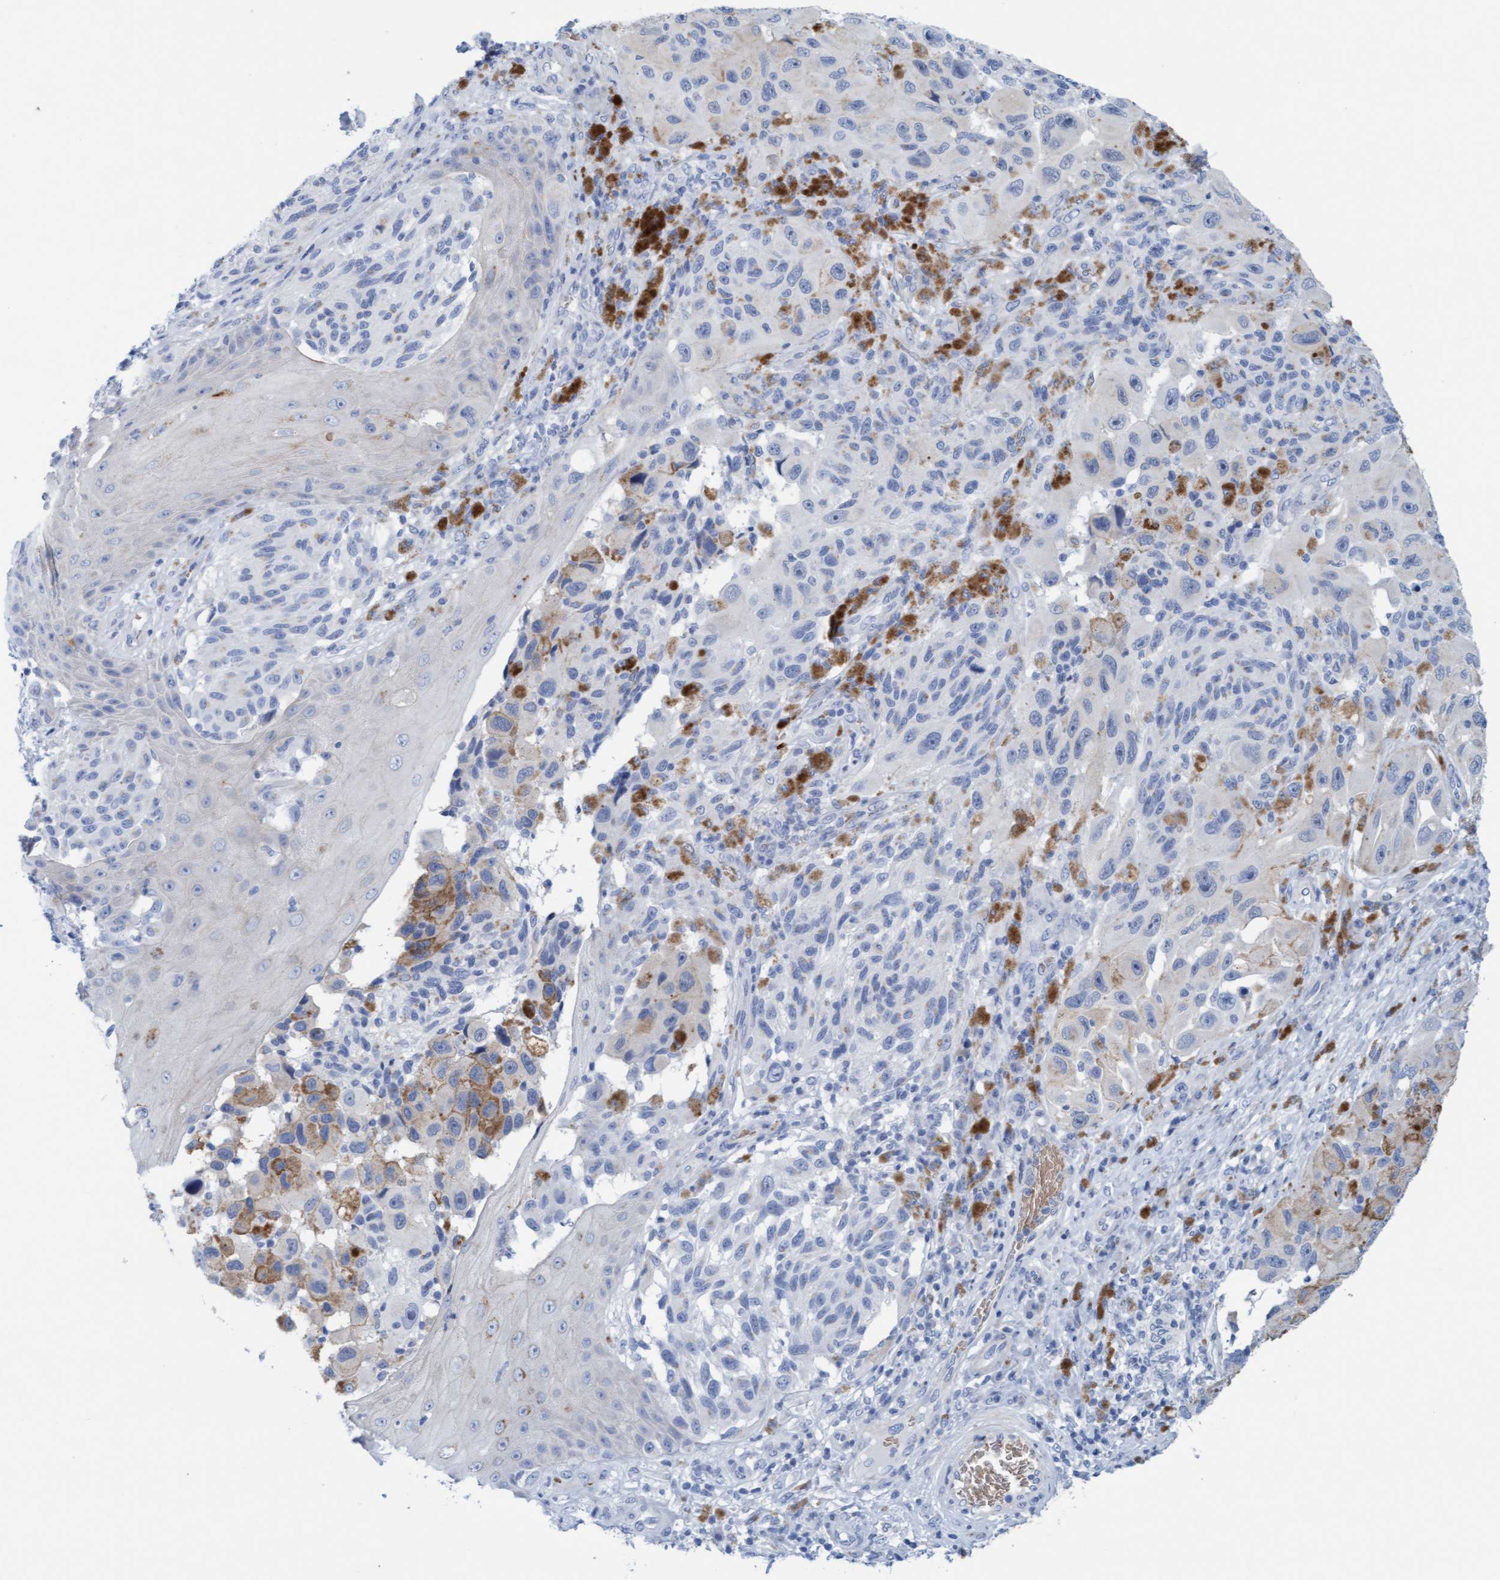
{"staining": {"intensity": "negative", "quantity": "none", "location": "none"}, "tissue": "melanoma", "cell_type": "Tumor cells", "image_type": "cancer", "snomed": [{"axis": "morphology", "description": "Malignant melanoma, NOS"}, {"axis": "topography", "description": "Skin"}], "caption": "Immunohistochemistry (IHC) image of melanoma stained for a protein (brown), which exhibits no expression in tumor cells.", "gene": "P2RX5", "patient": {"sex": "female", "age": 73}}